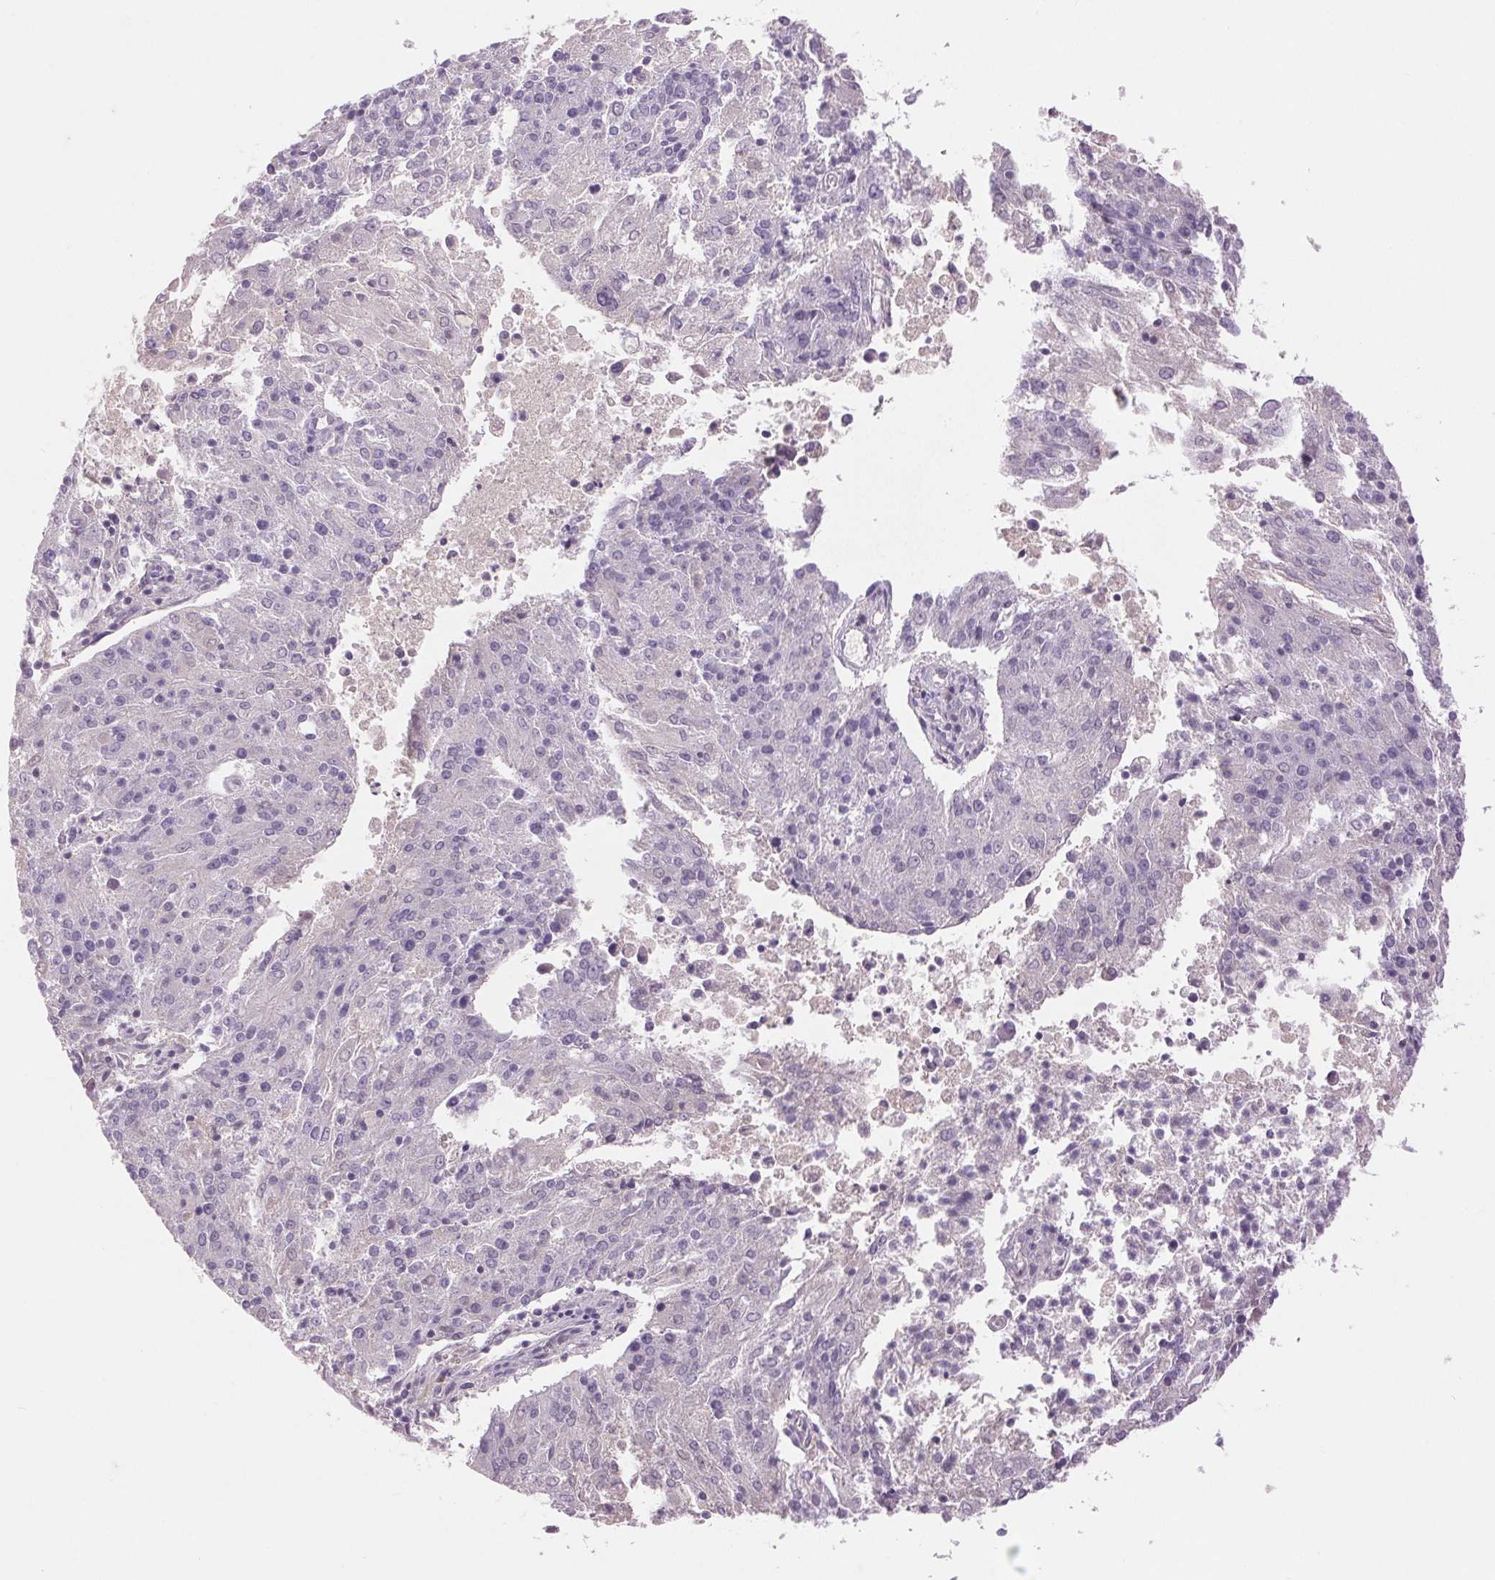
{"staining": {"intensity": "negative", "quantity": "none", "location": "none"}, "tissue": "endometrial cancer", "cell_type": "Tumor cells", "image_type": "cancer", "snomed": [{"axis": "morphology", "description": "Adenocarcinoma, NOS"}, {"axis": "topography", "description": "Endometrium"}], "caption": "The histopathology image demonstrates no significant staining in tumor cells of endometrial adenocarcinoma.", "gene": "FXYD4", "patient": {"sex": "female", "age": 82}}